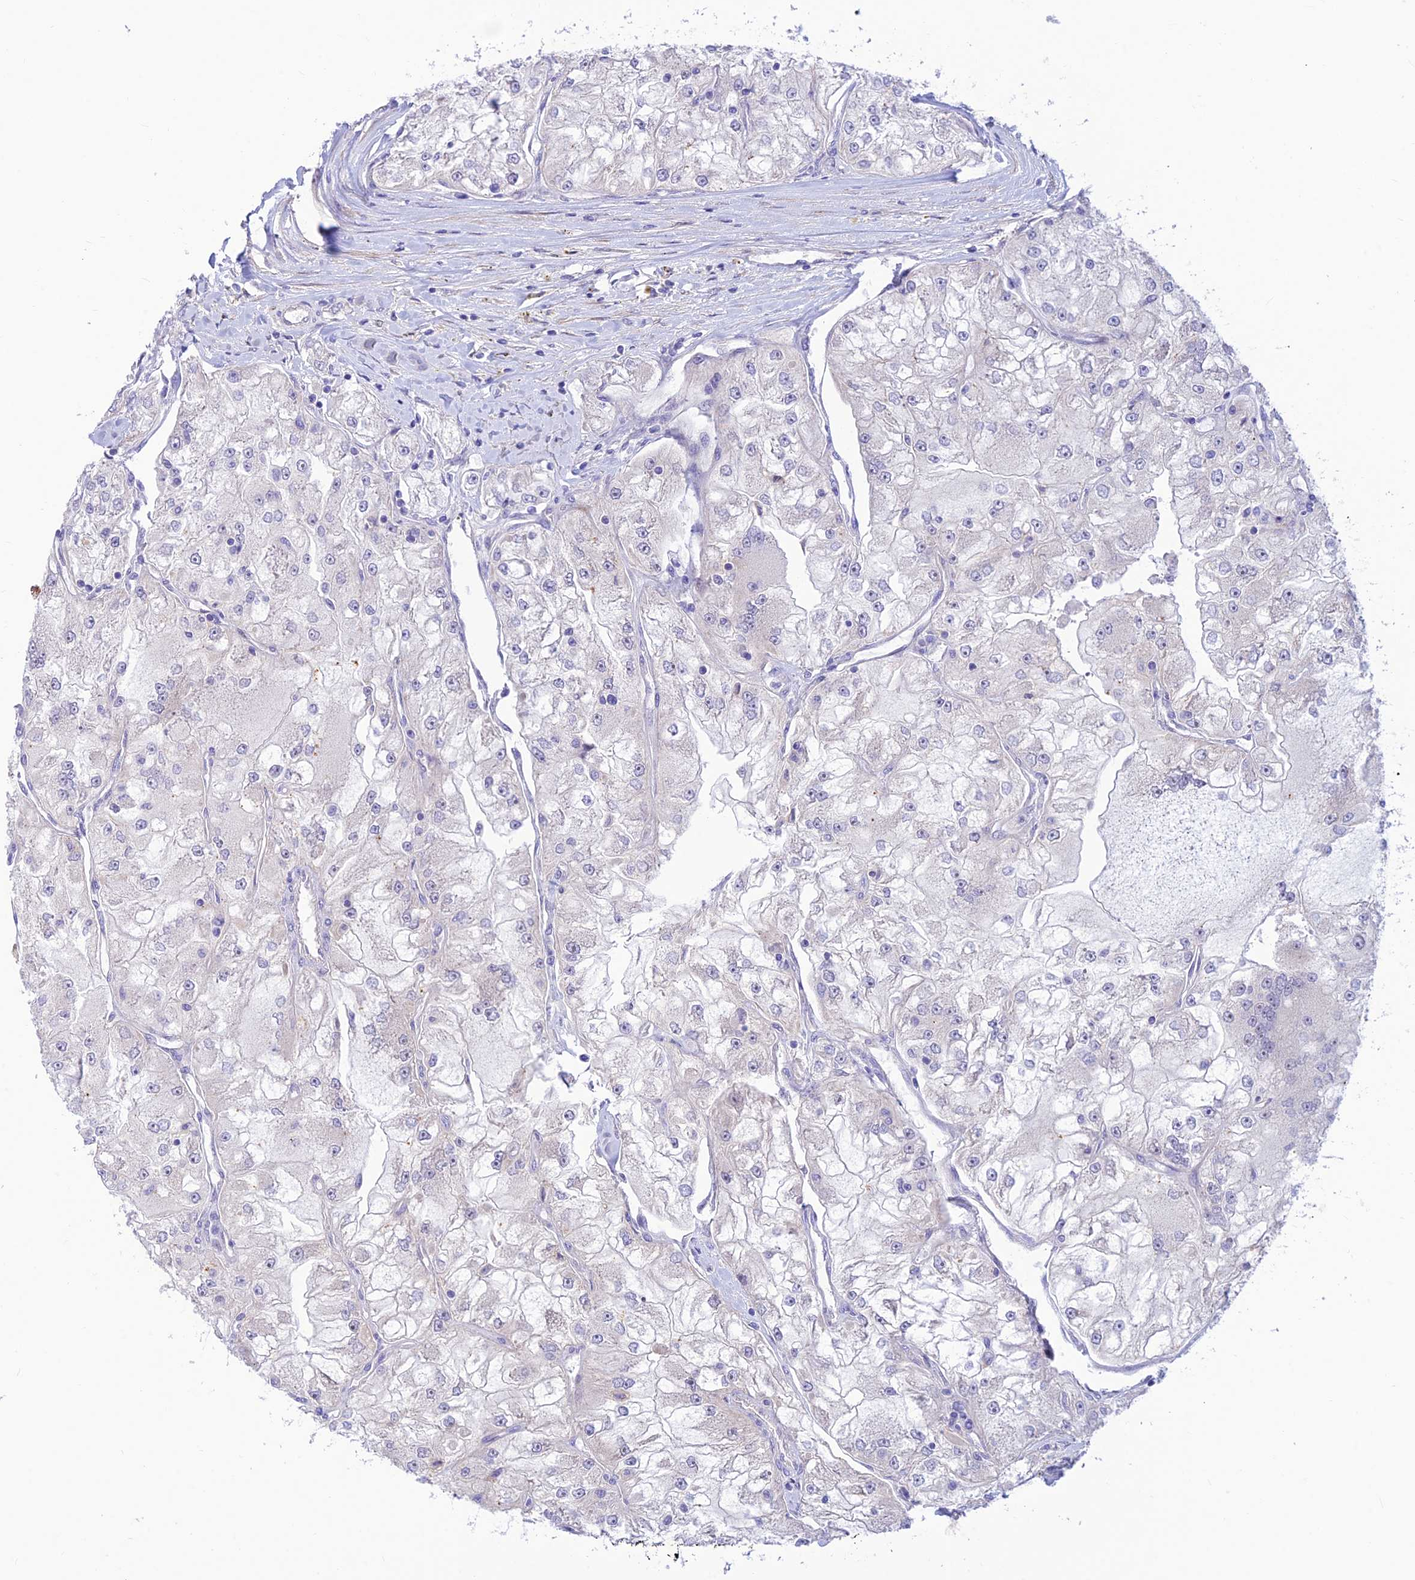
{"staining": {"intensity": "negative", "quantity": "none", "location": "none"}, "tissue": "renal cancer", "cell_type": "Tumor cells", "image_type": "cancer", "snomed": [{"axis": "morphology", "description": "Adenocarcinoma, NOS"}, {"axis": "topography", "description": "Kidney"}], "caption": "An IHC histopathology image of renal cancer (adenocarcinoma) is shown. There is no staining in tumor cells of renal cancer (adenocarcinoma).", "gene": "FAM186B", "patient": {"sex": "female", "age": 72}}